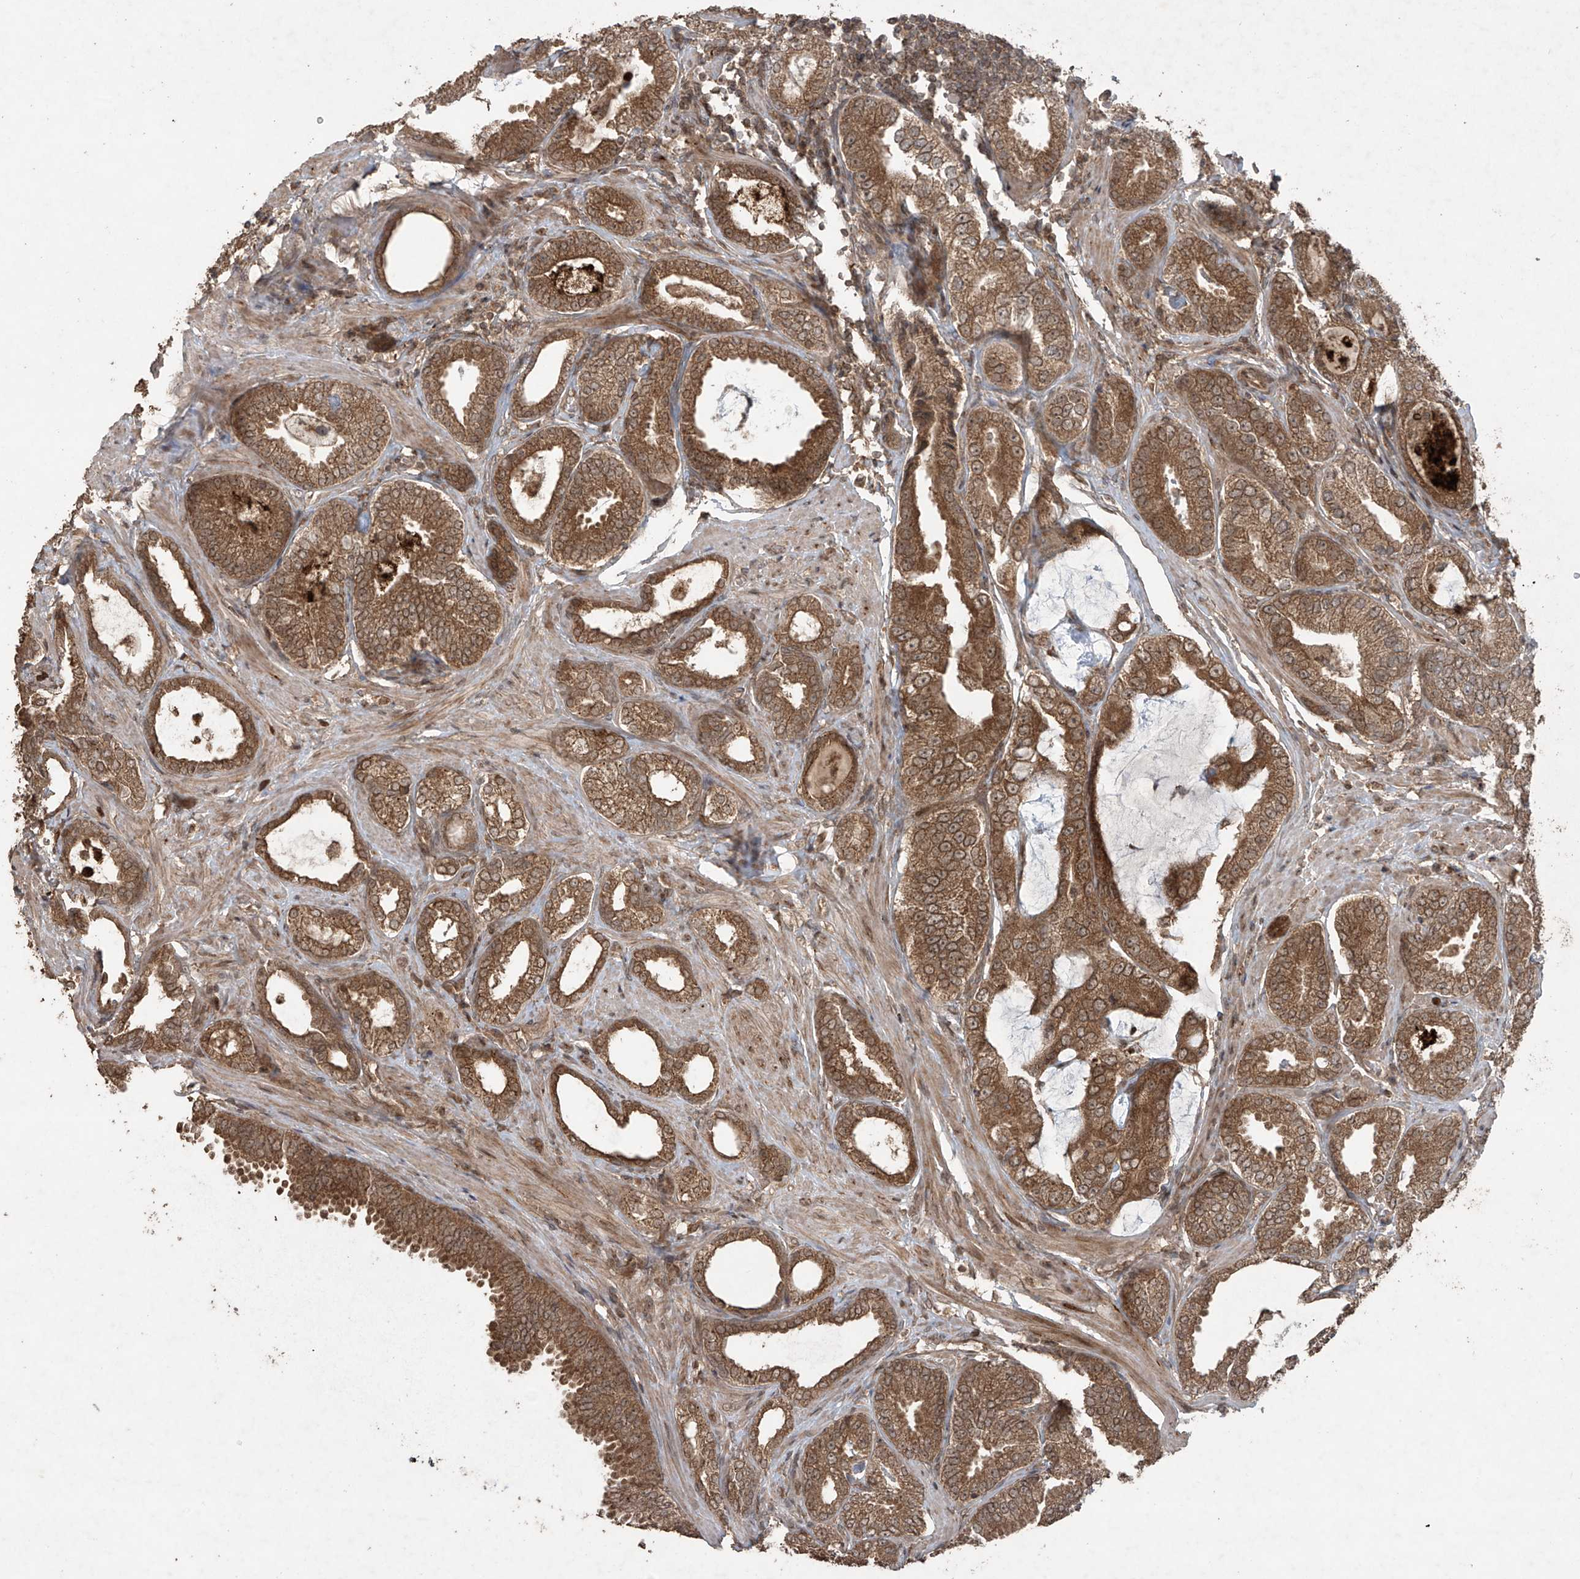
{"staining": {"intensity": "moderate", "quantity": ">75%", "location": "cytoplasmic/membranous"}, "tissue": "prostate cancer", "cell_type": "Tumor cells", "image_type": "cancer", "snomed": [{"axis": "morphology", "description": "Adenocarcinoma, Low grade"}, {"axis": "topography", "description": "Prostate"}], "caption": "Immunohistochemical staining of human prostate adenocarcinoma (low-grade) demonstrates medium levels of moderate cytoplasmic/membranous protein staining in about >75% of tumor cells.", "gene": "PGPEP1", "patient": {"sex": "male", "age": 71}}